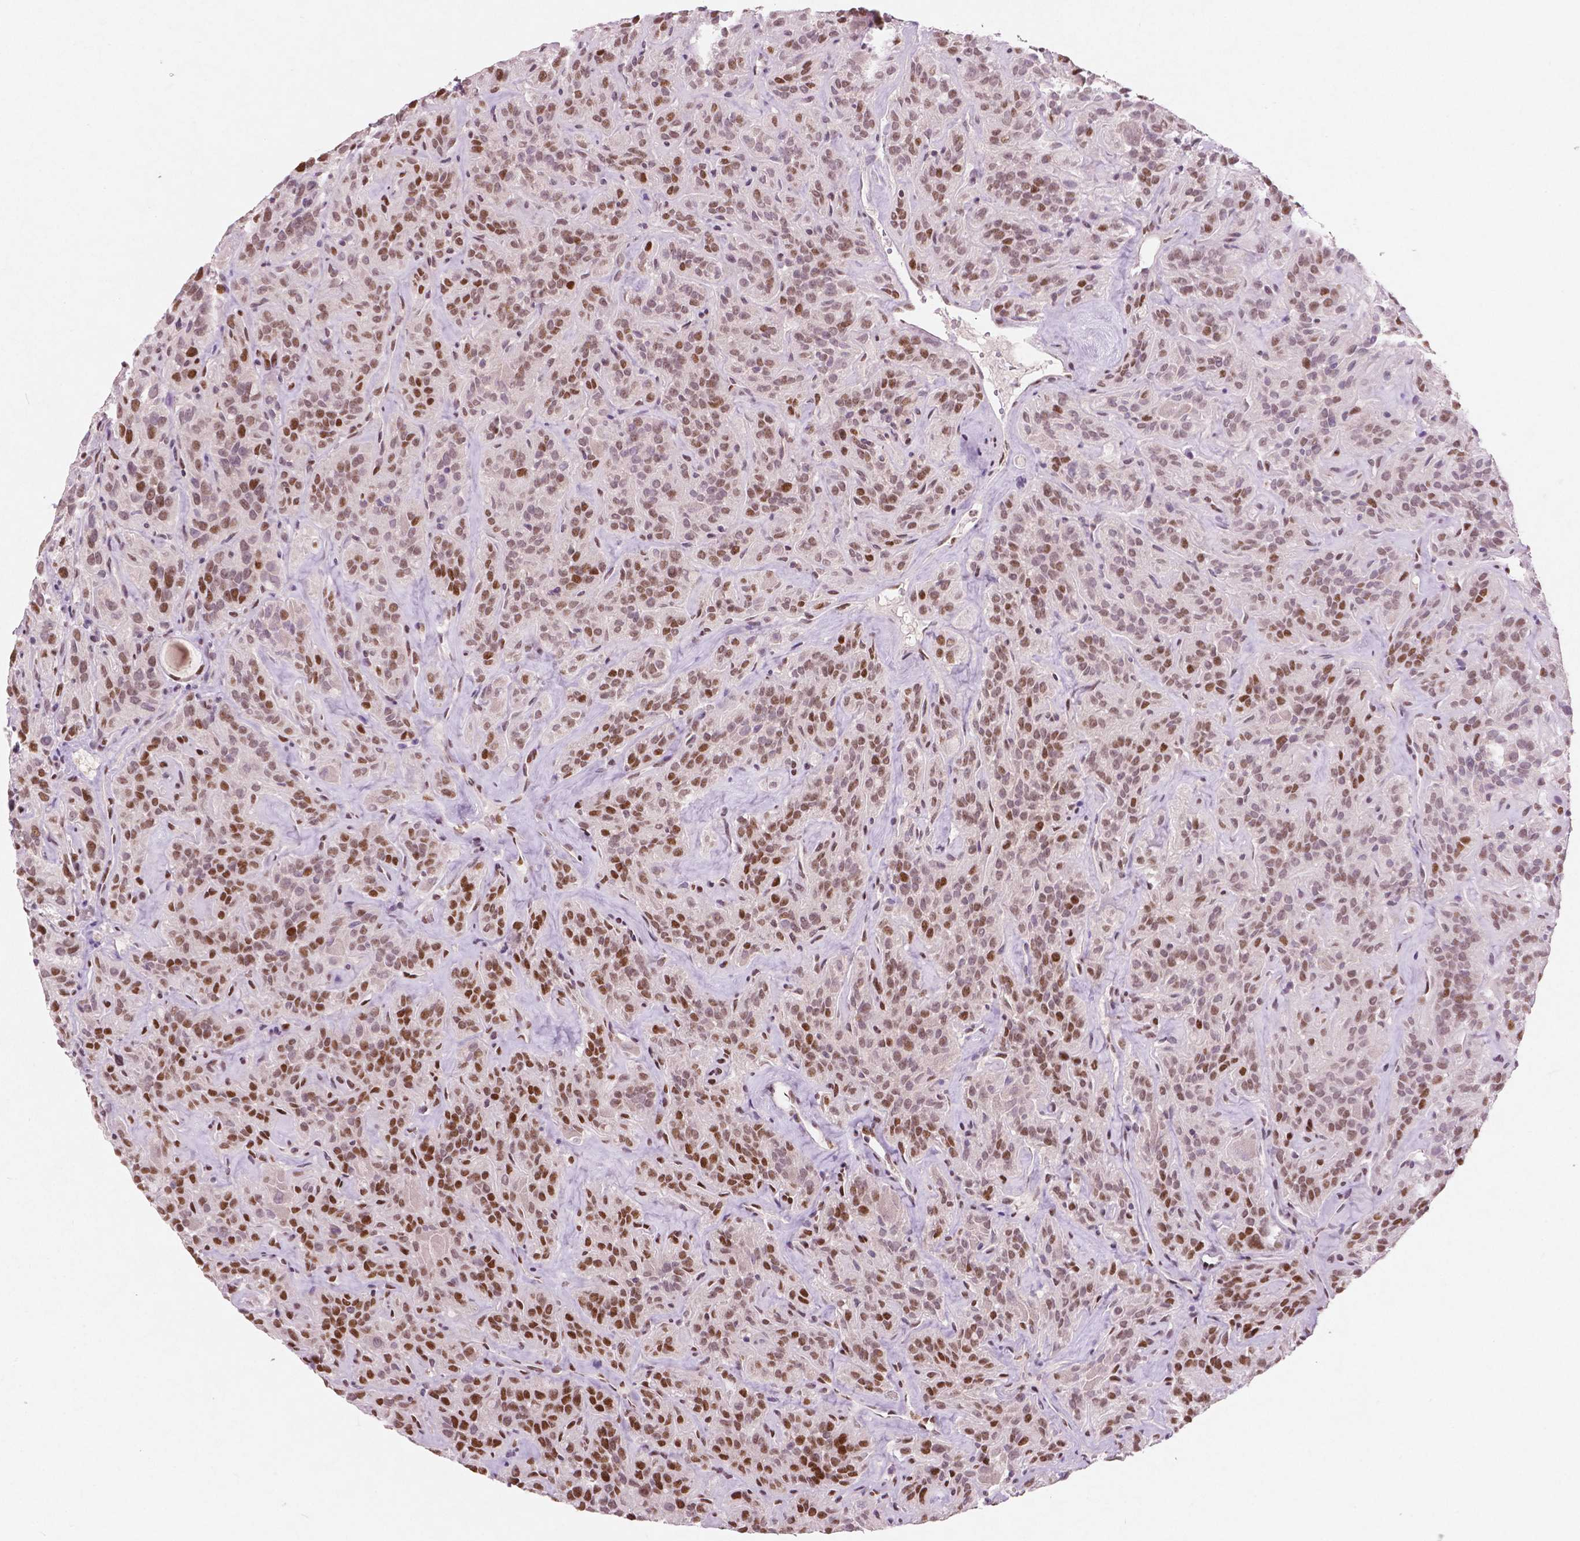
{"staining": {"intensity": "moderate", "quantity": ">75%", "location": "nuclear"}, "tissue": "thyroid cancer", "cell_type": "Tumor cells", "image_type": "cancer", "snomed": [{"axis": "morphology", "description": "Papillary adenocarcinoma, NOS"}, {"axis": "topography", "description": "Thyroid gland"}], "caption": "Protein positivity by immunohistochemistry (IHC) shows moderate nuclear expression in approximately >75% of tumor cells in thyroid cancer (papillary adenocarcinoma).", "gene": "BRD4", "patient": {"sex": "female", "age": 45}}